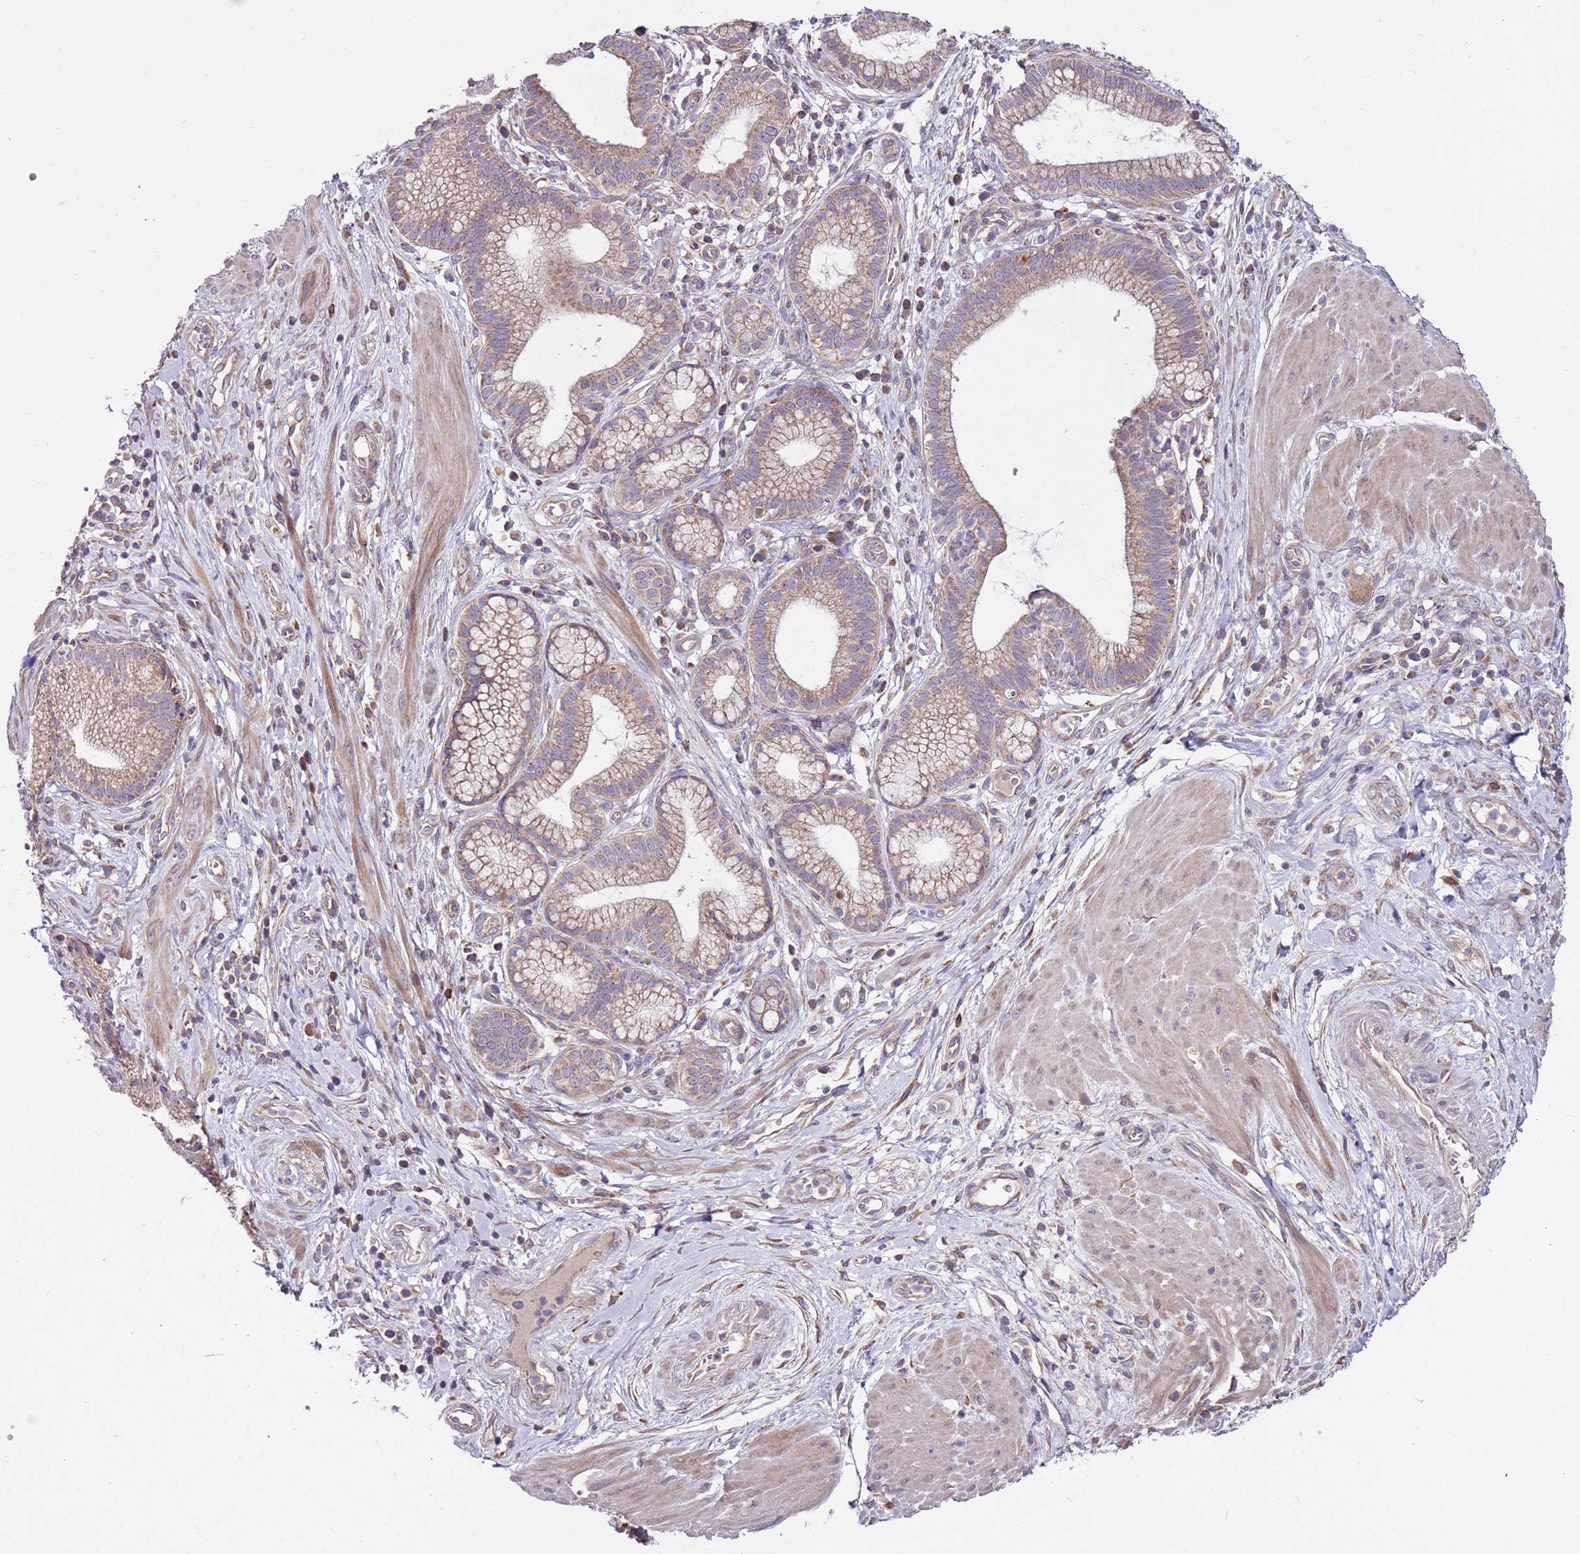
{"staining": {"intensity": "moderate", "quantity": "25%-75%", "location": "cytoplasmic/membranous"}, "tissue": "pancreatic cancer", "cell_type": "Tumor cells", "image_type": "cancer", "snomed": [{"axis": "morphology", "description": "Adenocarcinoma, NOS"}, {"axis": "topography", "description": "Pancreas"}], "caption": "Pancreatic cancer (adenocarcinoma) was stained to show a protein in brown. There is medium levels of moderate cytoplasmic/membranous expression in approximately 25%-75% of tumor cells. (DAB IHC with brightfield microscopy, high magnification).", "gene": "SMG1", "patient": {"sex": "male", "age": 72}}